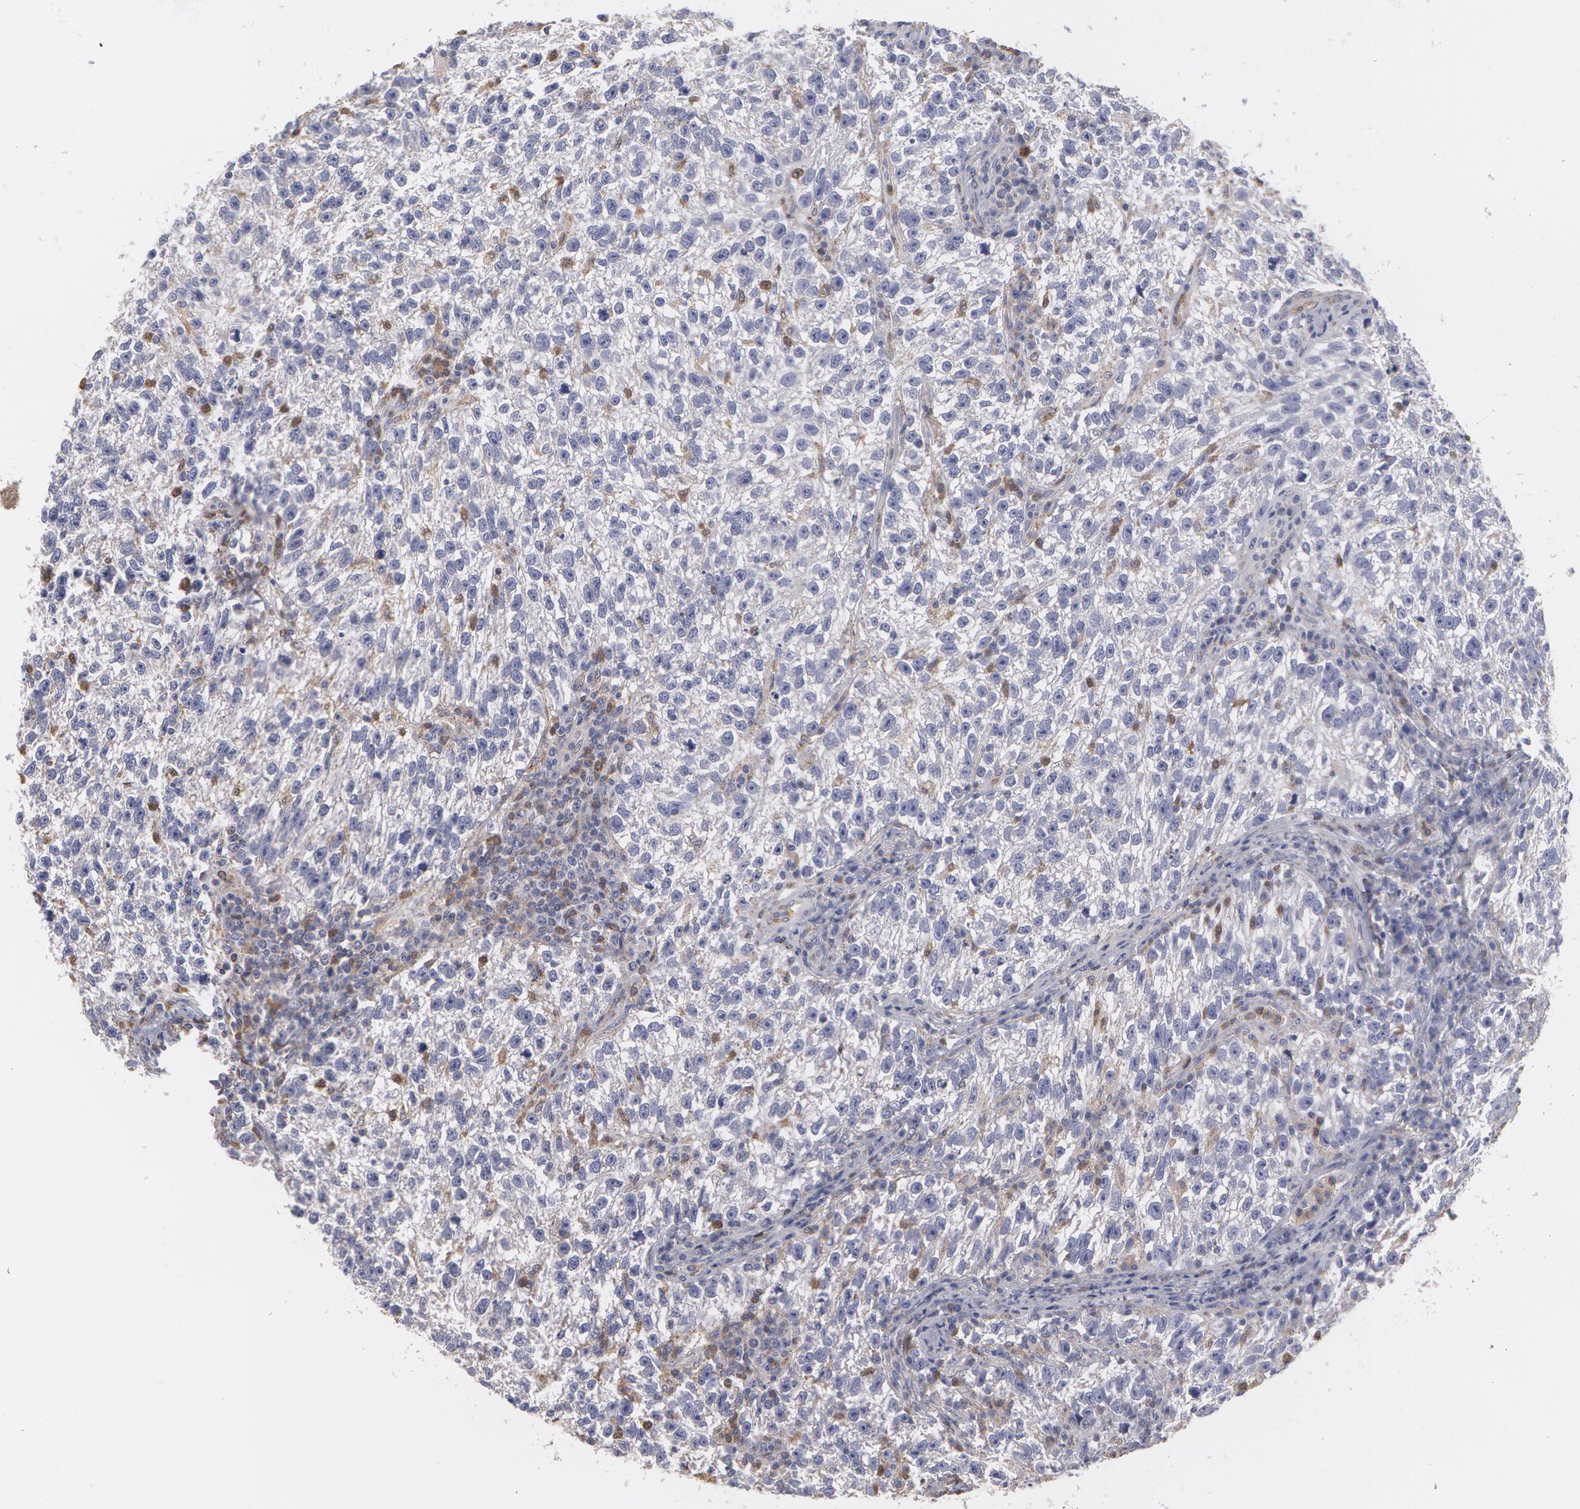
{"staining": {"intensity": "weak", "quantity": "25%-75%", "location": "cytoplasmic/membranous"}, "tissue": "testis cancer", "cell_type": "Tumor cells", "image_type": "cancer", "snomed": [{"axis": "morphology", "description": "Seminoma, NOS"}, {"axis": "topography", "description": "Testis"}], "caption": "Approximately 25%-75% of tumor cells in testis seminoma display weak cytoplasmic/membranous protein staining as visualized by brown immunohistochemical staining.", "gene": "CAT", "patient": {"sex": "male", "age": 38}}